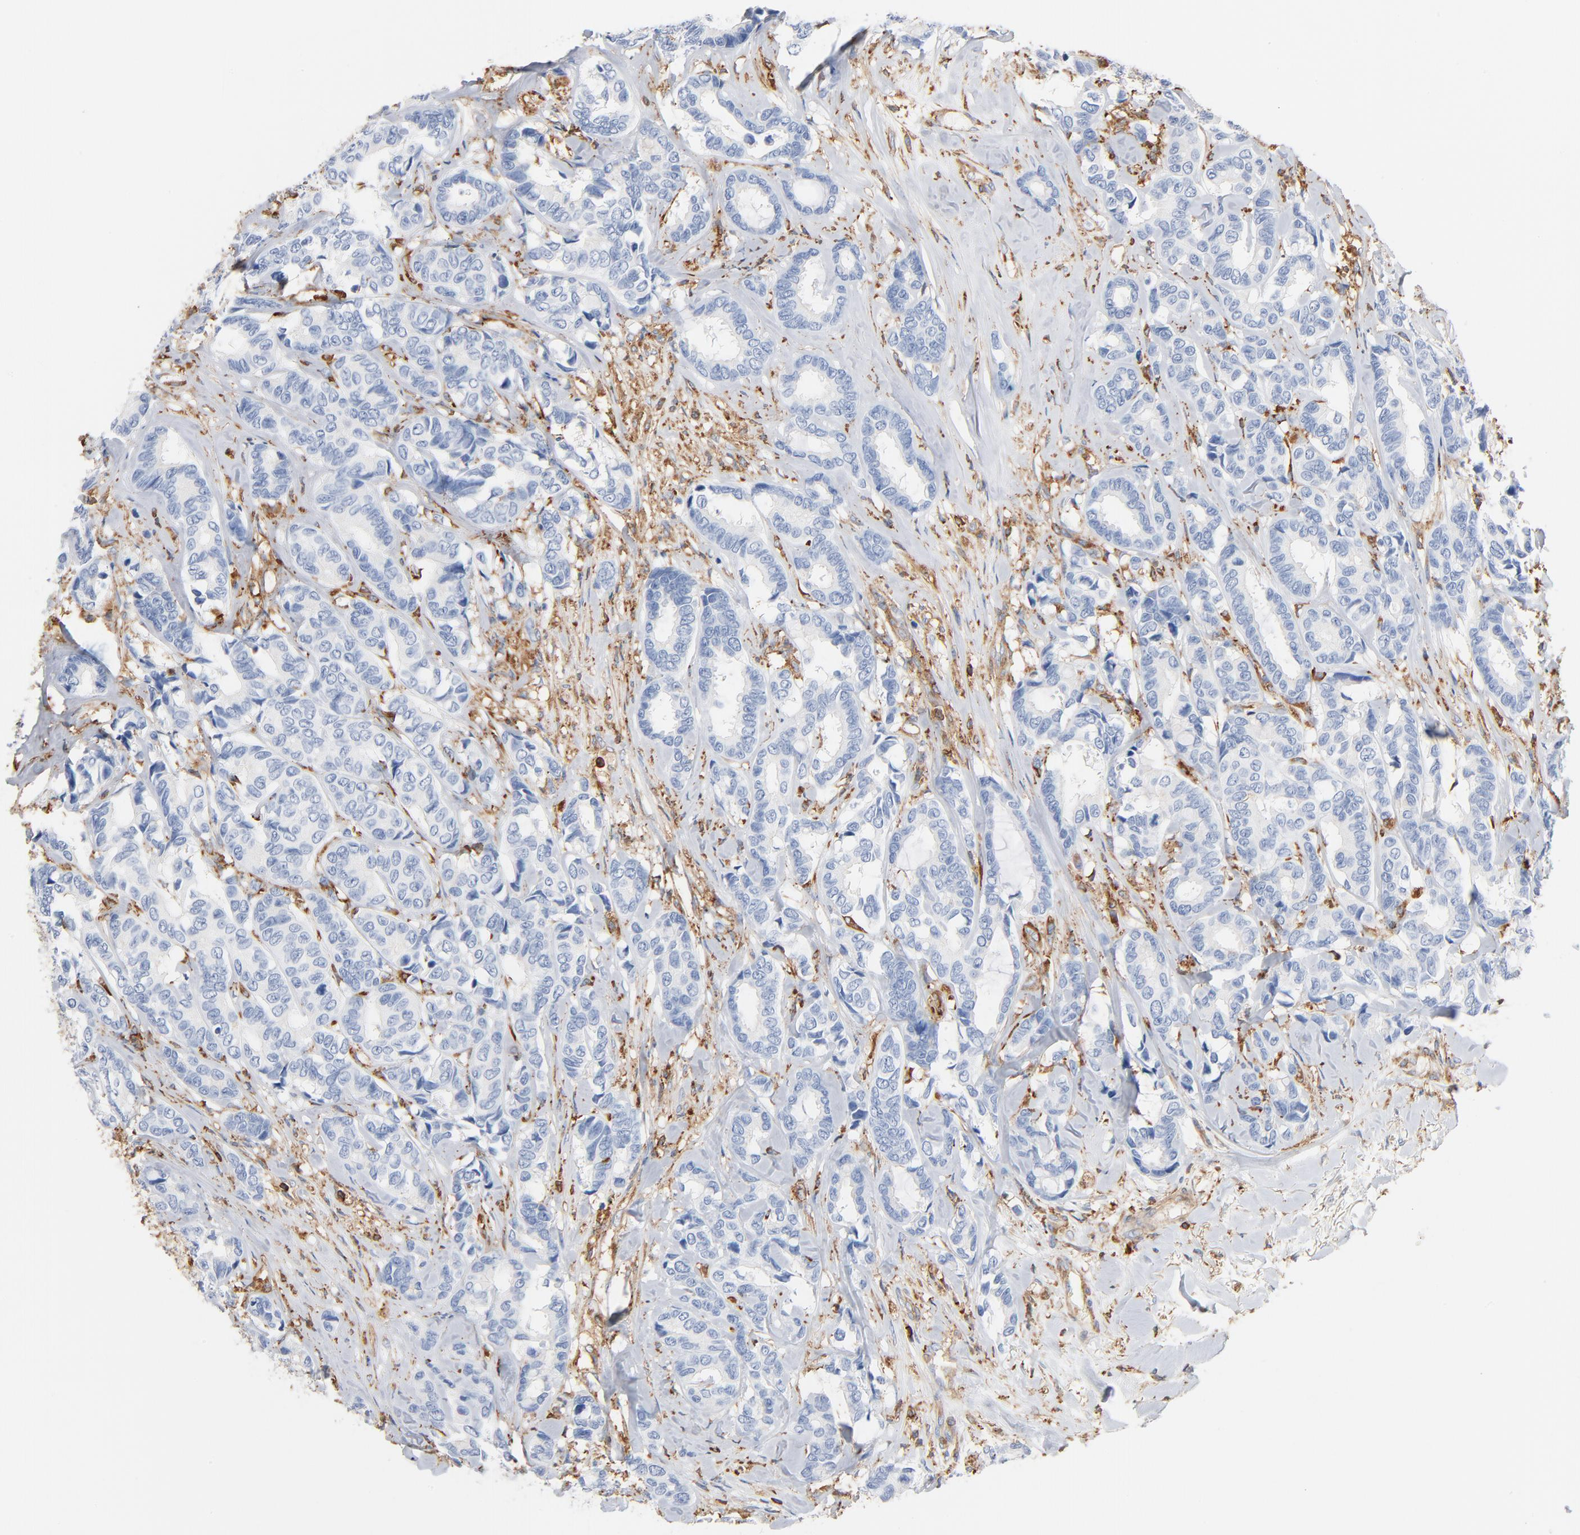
{"staining": {"intensity": "negative", "quantity": "none", "location": "none"}, "tissue": "breast cancer", "cell_type": "Tumor cells", "image_type": "cancer", "snomed": [{"axis": "morphology", "description": "Duct carcinoma"}, {"axis": "topography", "description": "Breast"}], "caption": "This micrograph is of breast cancer (invasive ductal carcinoma) stained with IHC to label a protein in brown with the nuclei are counter-stained blue. There is no expression in tumor cells.", "gene": "SH3KBP1", "patient": {"sex": "female", "age": 87}}